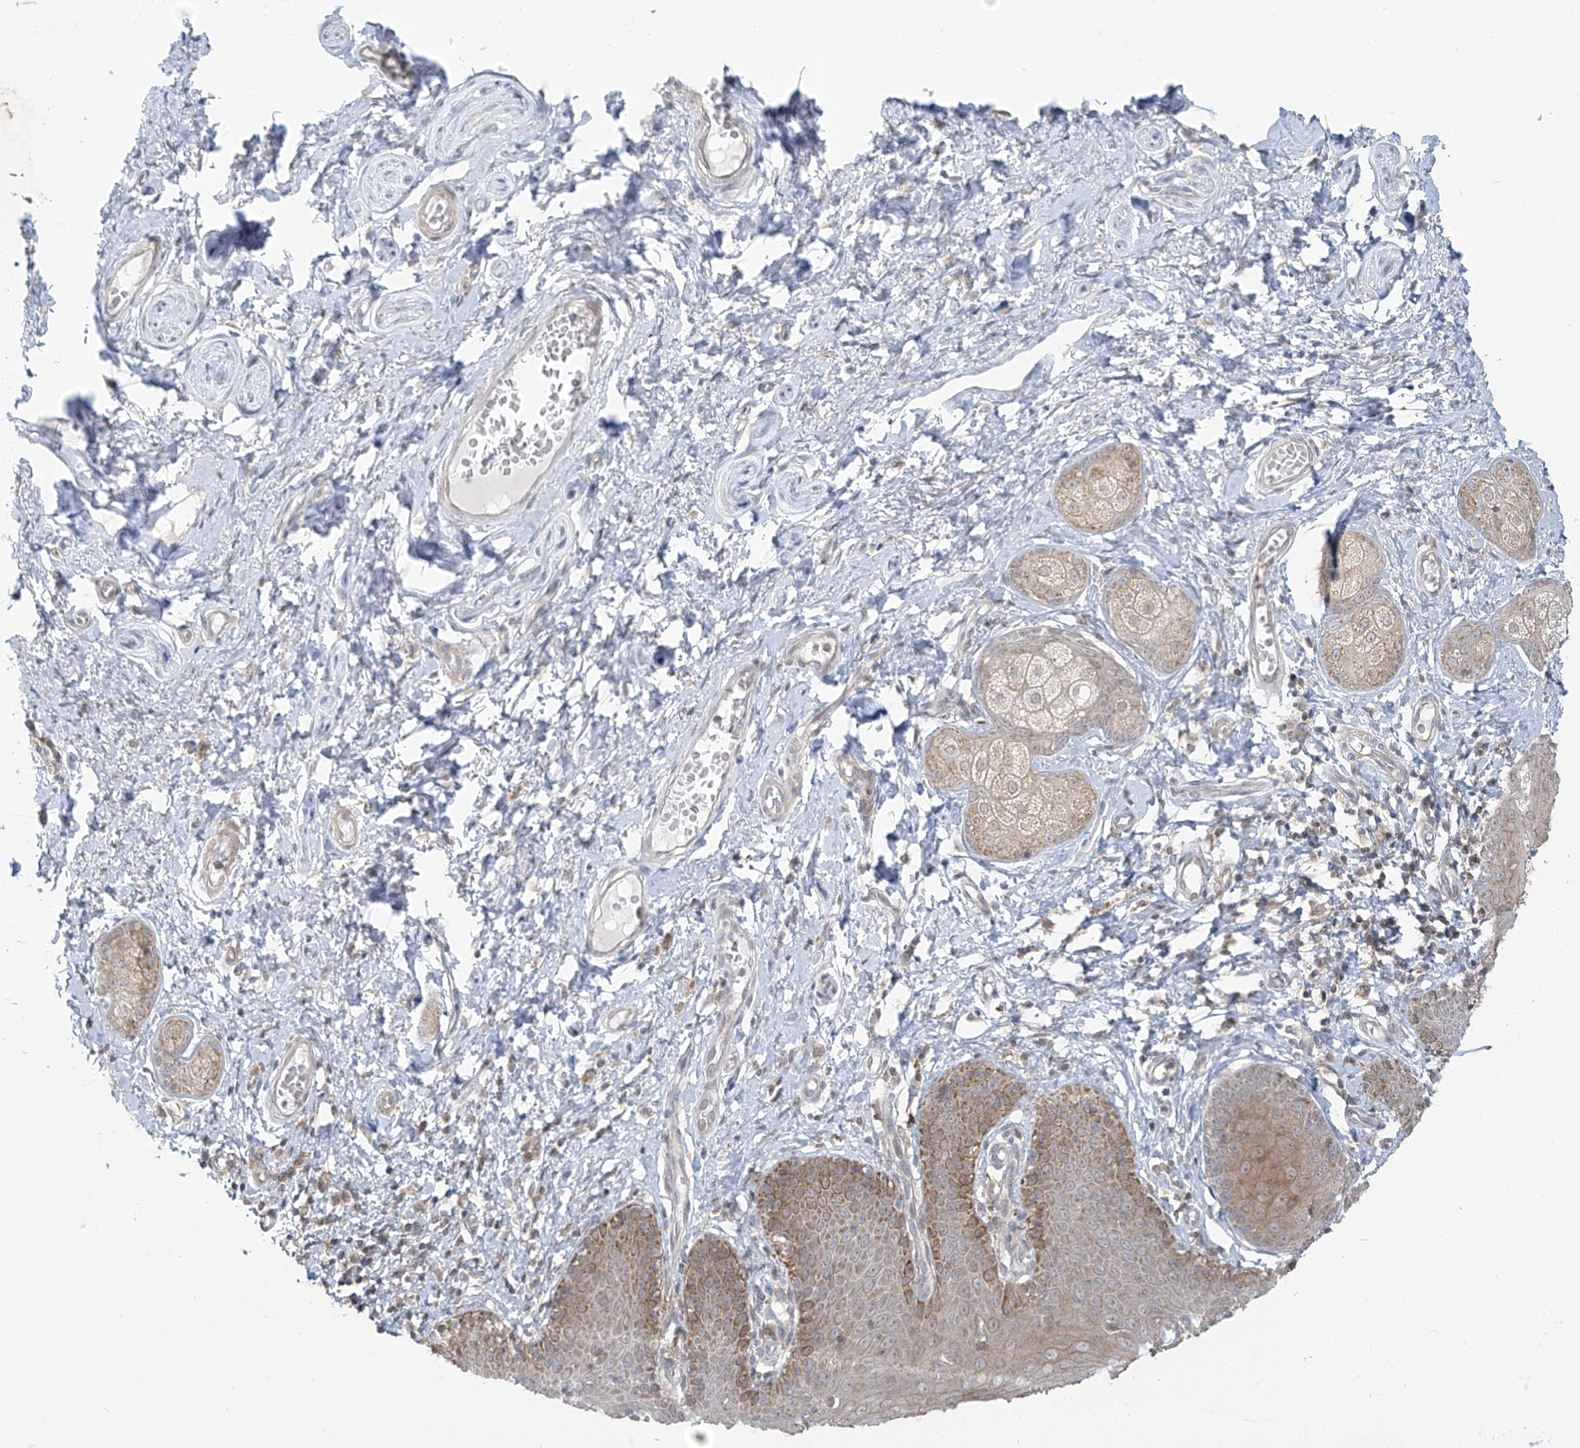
{"staining": {"intensity": "moderate", "quantity": "25%-75%", "location": "cytoplasmic/membranous"}, "tissue": "skin", "cell_type": "Epidermal cells", "image_type": "normal", "snomed": [{"axis": "morphology", "description": "Normal tissue, NOS"}, {"axis": "topography", "description": "Vulva"}], "caption": "Immunohistochemistry (DAB) staining of unremarkable human skin demonstrates moderate cytoplasmic/membranous protein positivity in approximately 25%-75% of epidermal cells.", "gene": "HDDC2", "patient": {"sex": "female", "age": 66}}